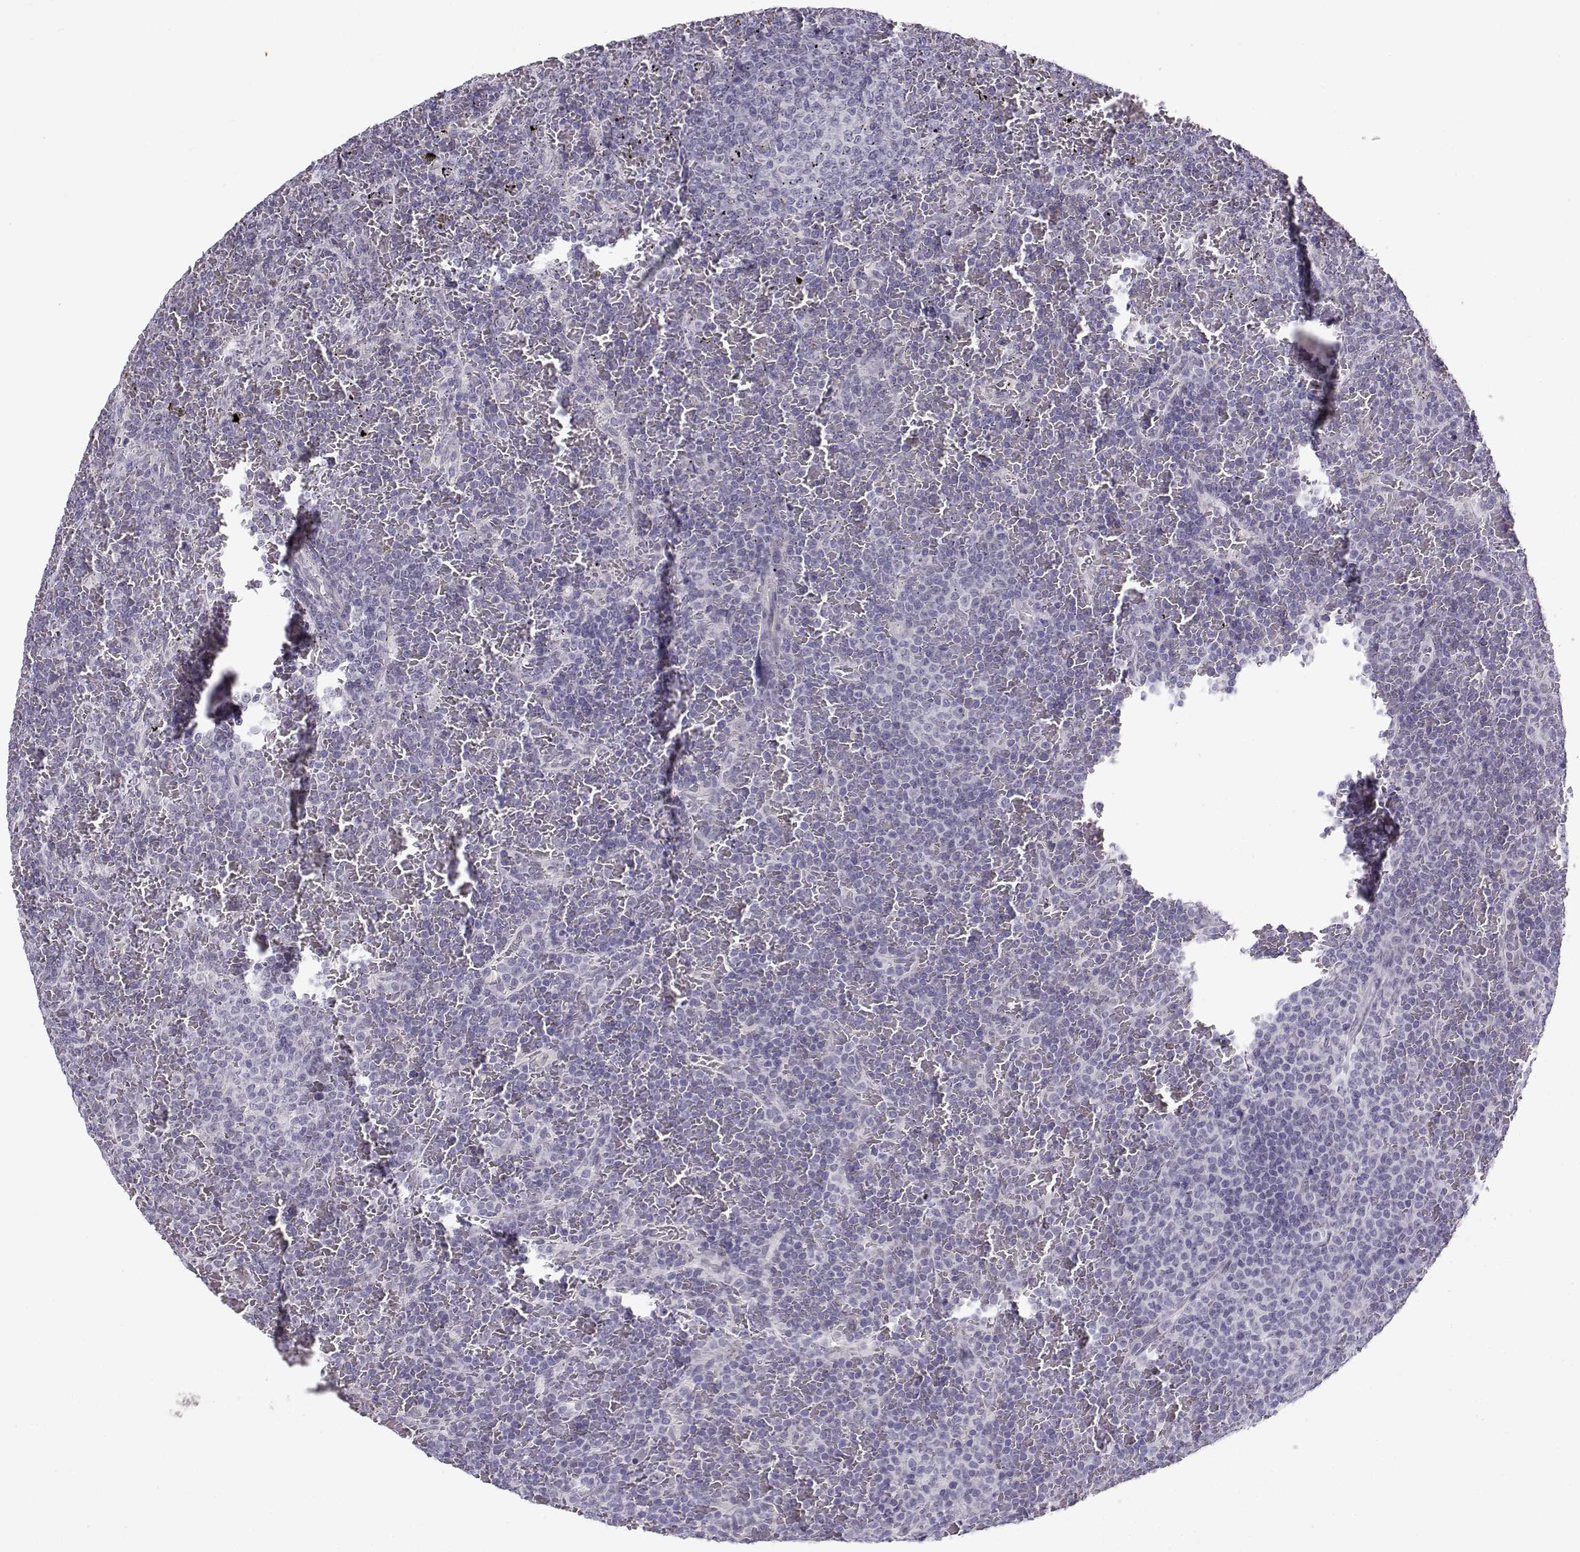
{"staining": {"intensity": "negative", "quantity": "none", "location": "none"}, "tissue": "lymphoma", "cell_type": "Tumor cells", "image_type": "cancer", "snomed": [{"axis": "morphology", "description": "Malignant lymphoma, non-Hodgkin's type, Low grade"}, {"axis": "topography", "description": "Spleen"}], "caption": "Immunohistochemical staining of malignant lymphoma, non-Hodgkin's type (low-grade) reveals no significant positivity in tumor cells.", "gene": "C16orf86", "patient": {"sex": "female", "age": 77}}